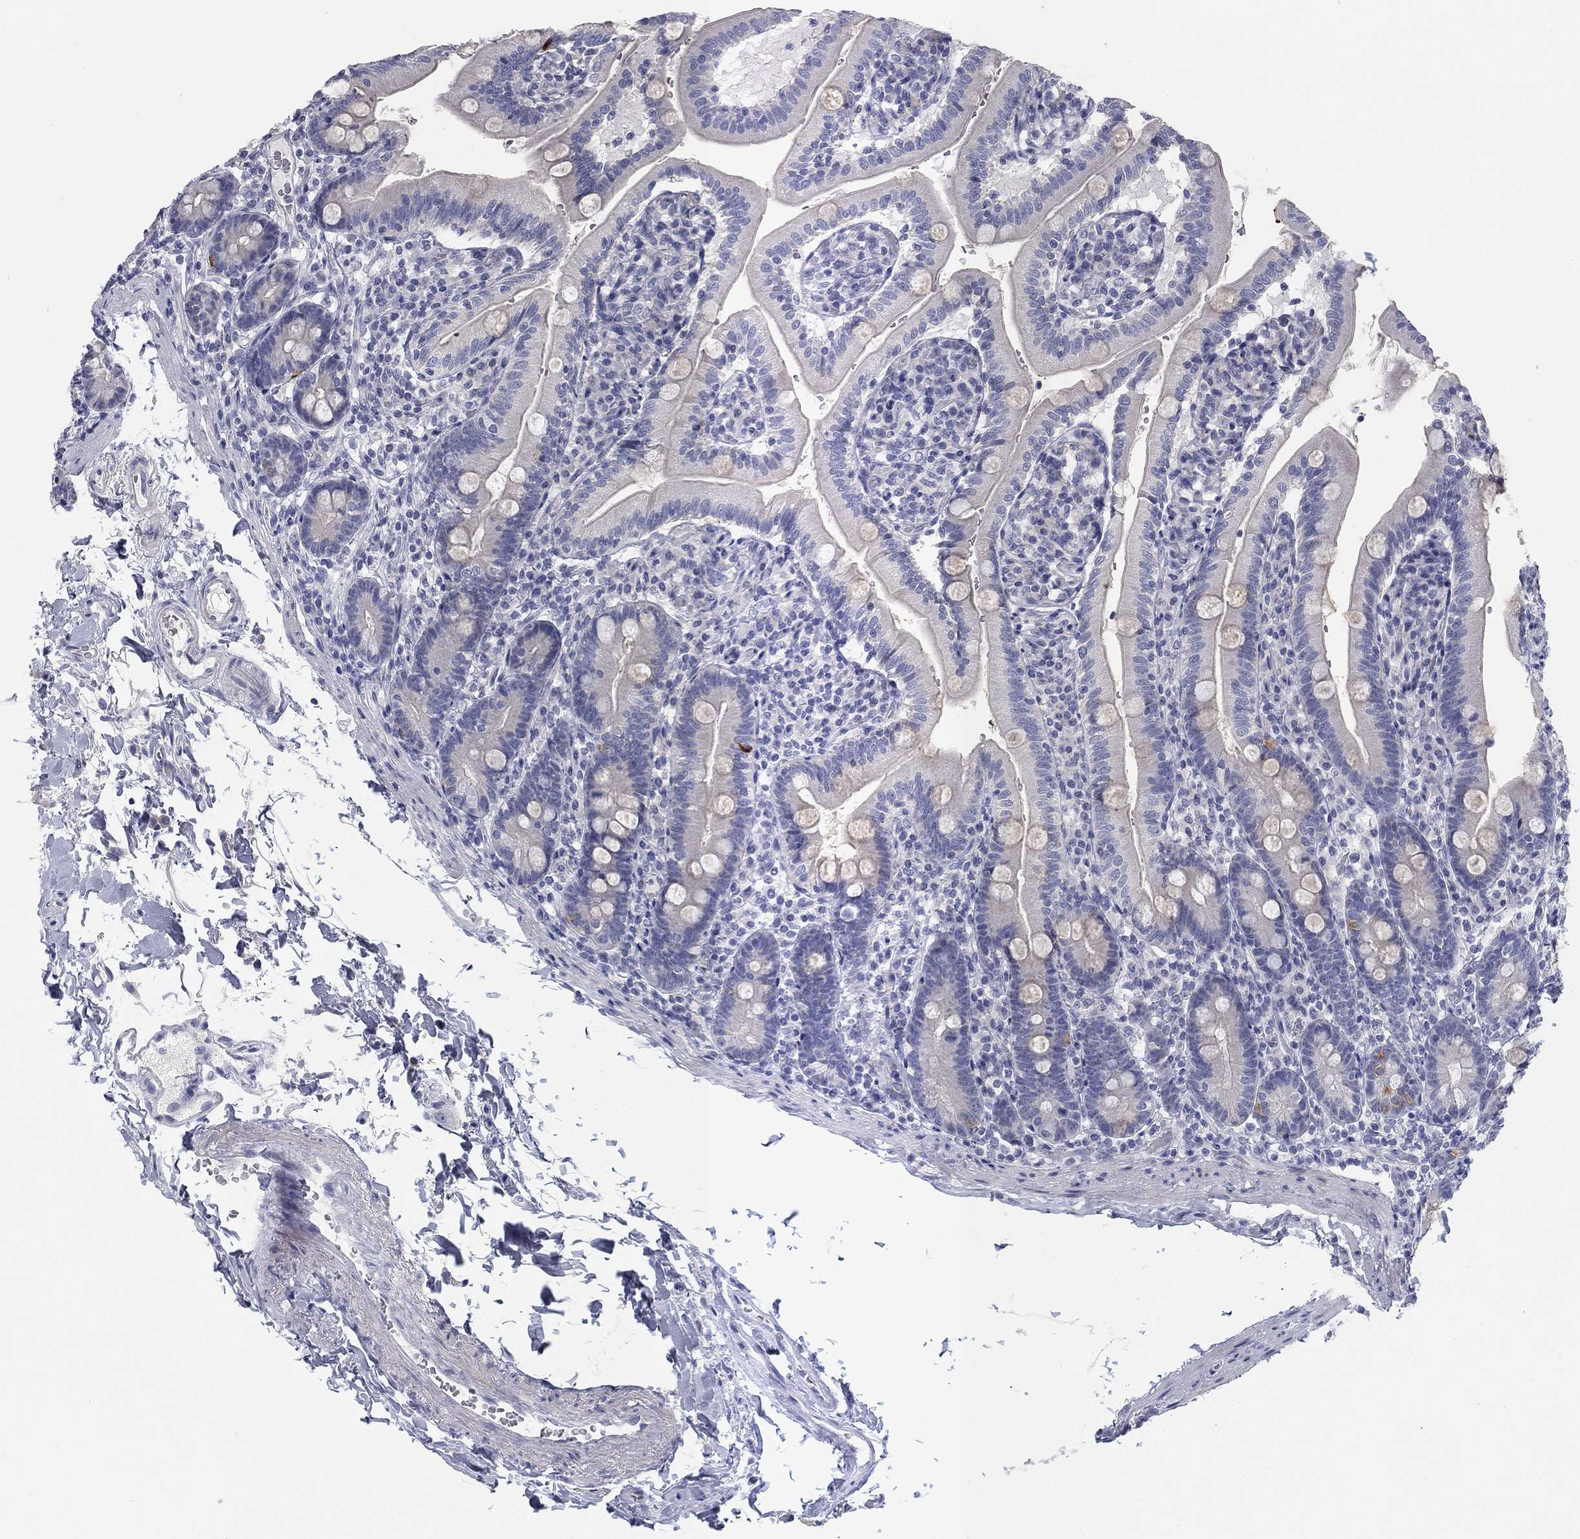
{"staining": {"intensity": "negative", "quantity": "none", "location": "none"}, "tissue": "duodenum", "cell_type": "Glandular cells", "image_type": "normal", "snomed": [{"axis": "morphology", "description": "Normal tissue, NOS"}, {"axis": "topography", "description": "Duodenum"}], "caption": "Glandular cells show no significant protein positivity in benign duodenum. The staining was performed using DAB to visualize the protein expression in brown, while the nuclei were stained in blue with hematoxylin (Magnification: 20x).", "gene": "CALB1", "patient": {"sex": "female", "age": 67}}